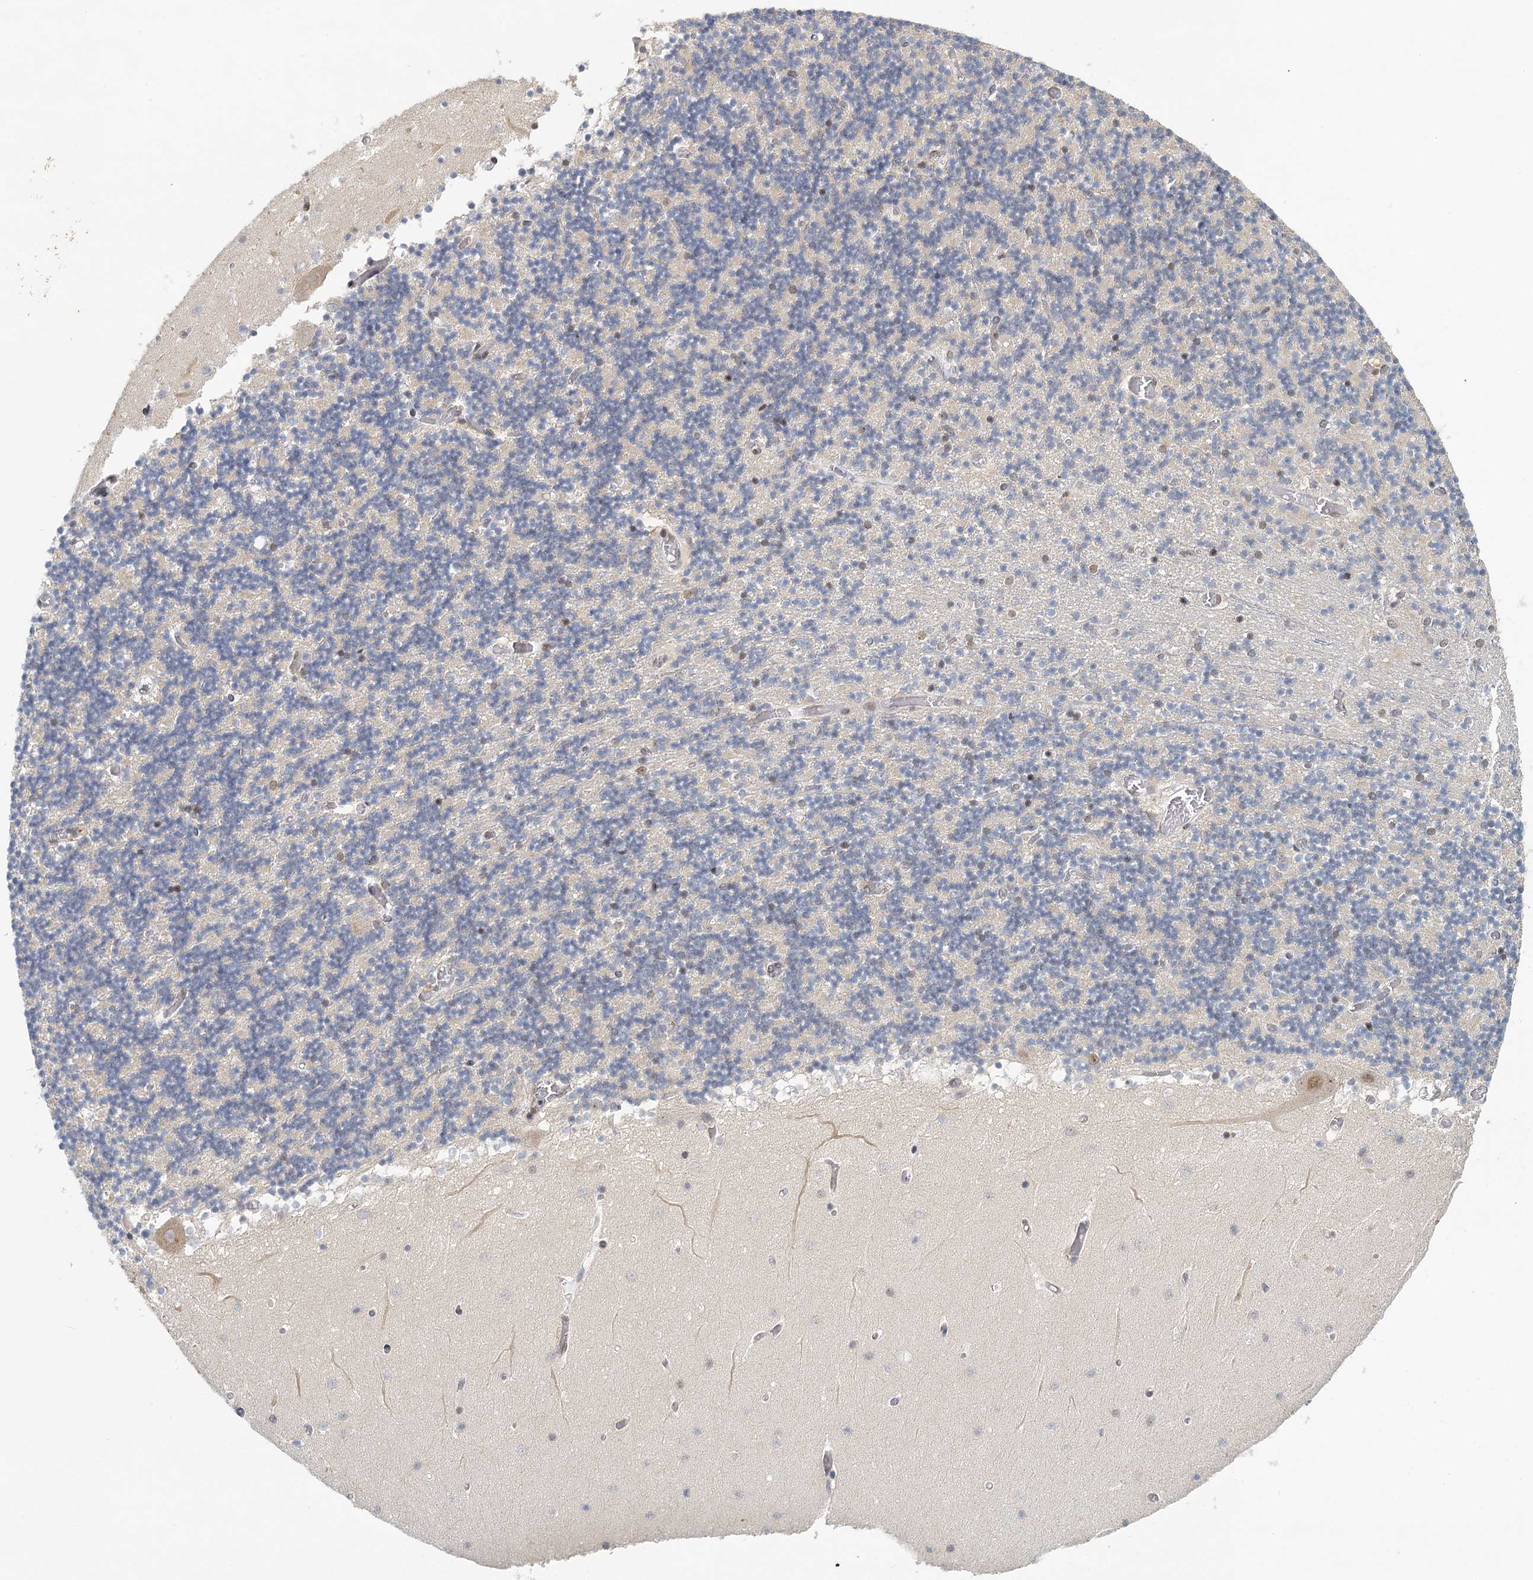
{"staining": {"intensity": "moderate", "quantity": "<25%", "location": "nuclear"}, "tissue": "cerebellum", "cell_type": "Cells in granular layer", "image_type": "normal", "snomed": [{"axis": "morphology", "description": "Normal tissue, NOS"}, {"axis": "topography", "description": "Cerebellum"}], "caption": "Immunohistochemistry micrograph of benign cerebellum stained for a protein (brown), which exhibits low levels of moderate nuclear expression in about <25% of cells in granular layer.", "gene": "TREX1", "patient": {"sex": "female", "age": 28}}